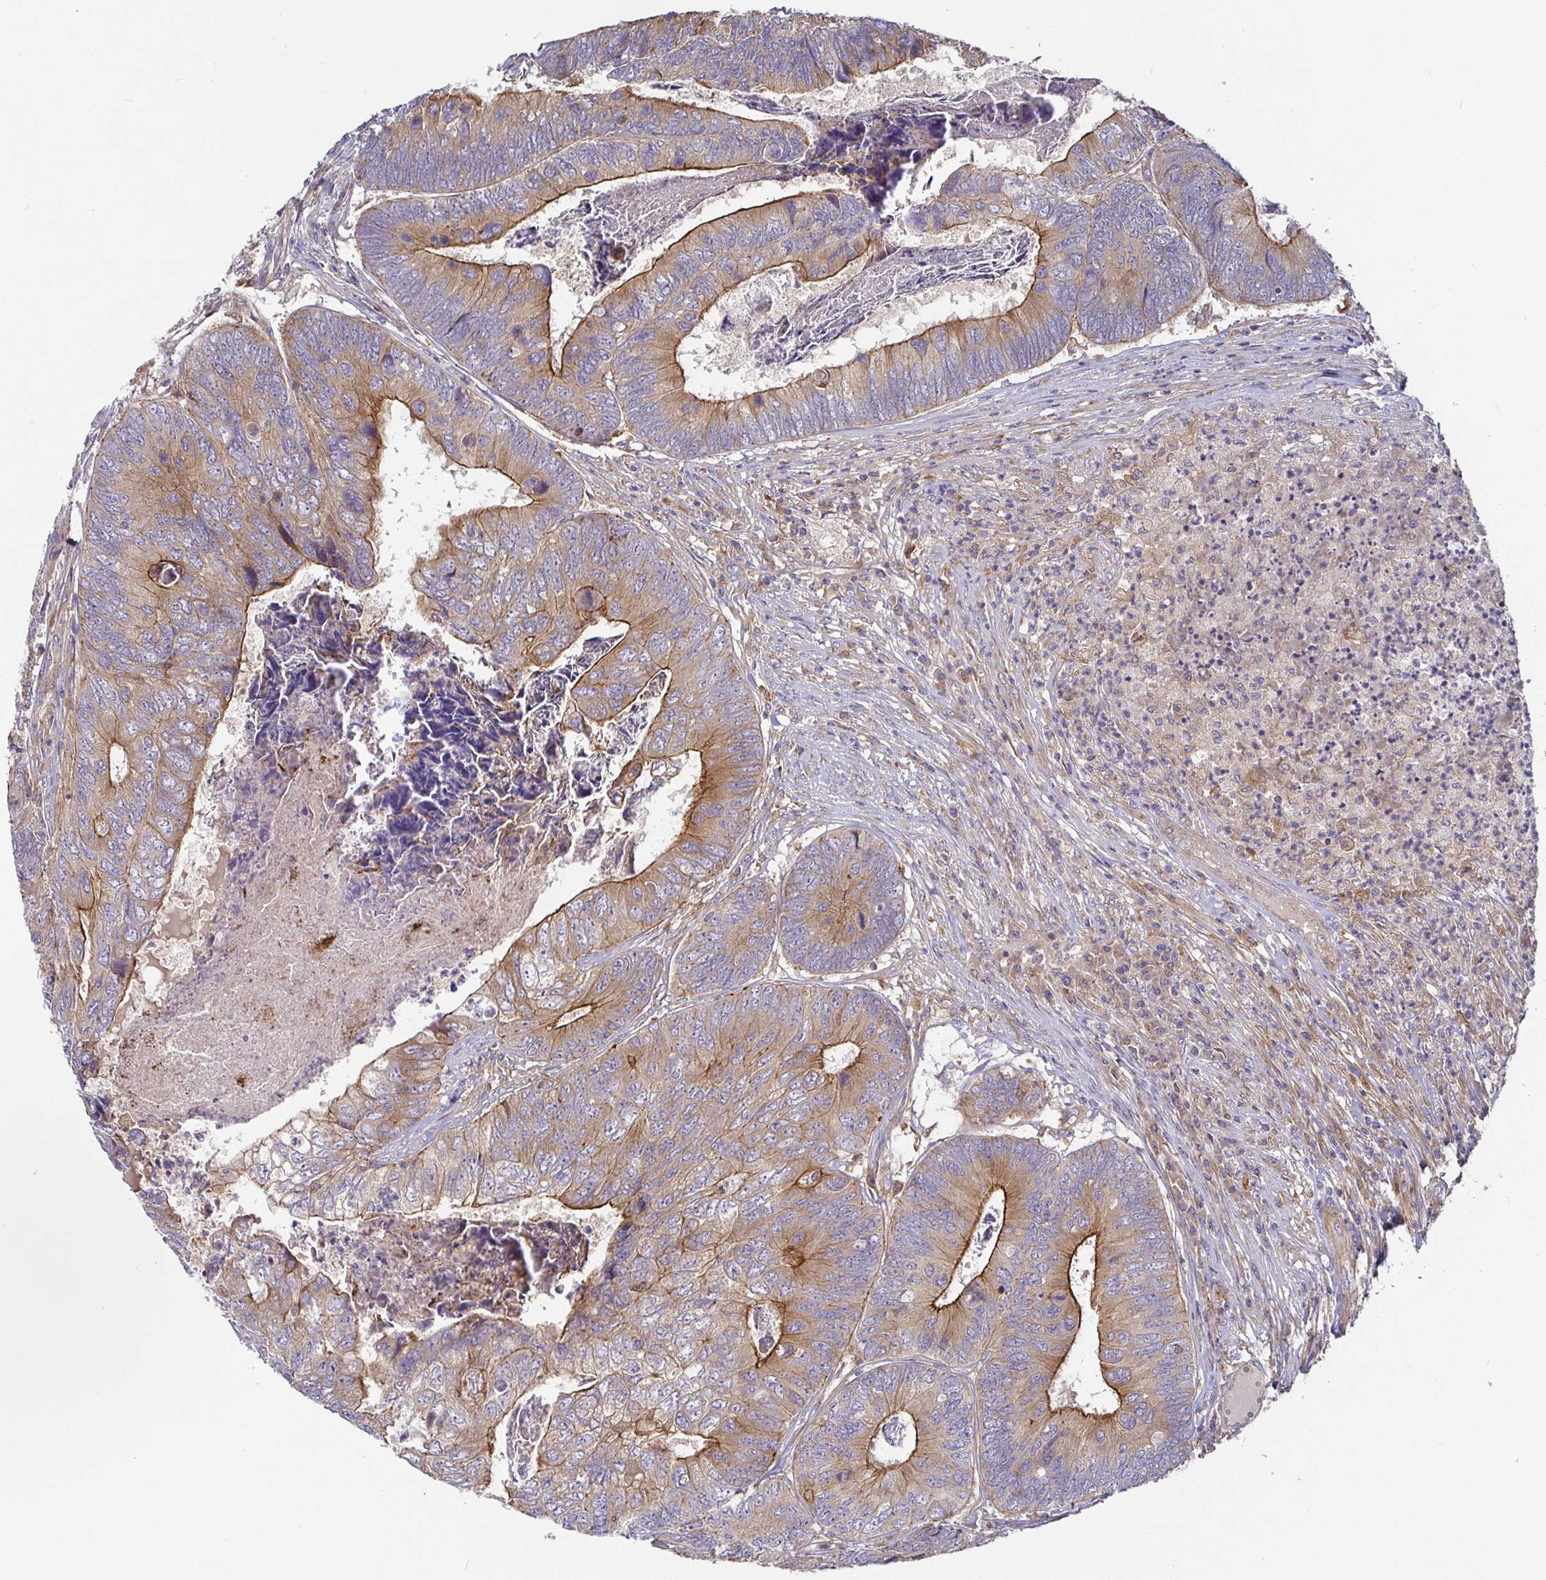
{"staining": {"intensity": "moderate", "quantity": "25%-75%", "location": "cytoplasmic/membranous"}, "tissue": "colorectal cancer", "cell_type": "Tumor cells", "image_type": "cancer", "snomed": [{"axis": "morphology", "description": "Adenocarcinoma, NOS"}, {"axis": "topography", "description": "Colon"}], "caption": "Colorectal adenocarcinoma tissue shows moderate cytoplasmic/membranous staining in about 25%-75% of tumor cells", "gene": "SNX8", "patient": {"sex": "female", "age": 67}}